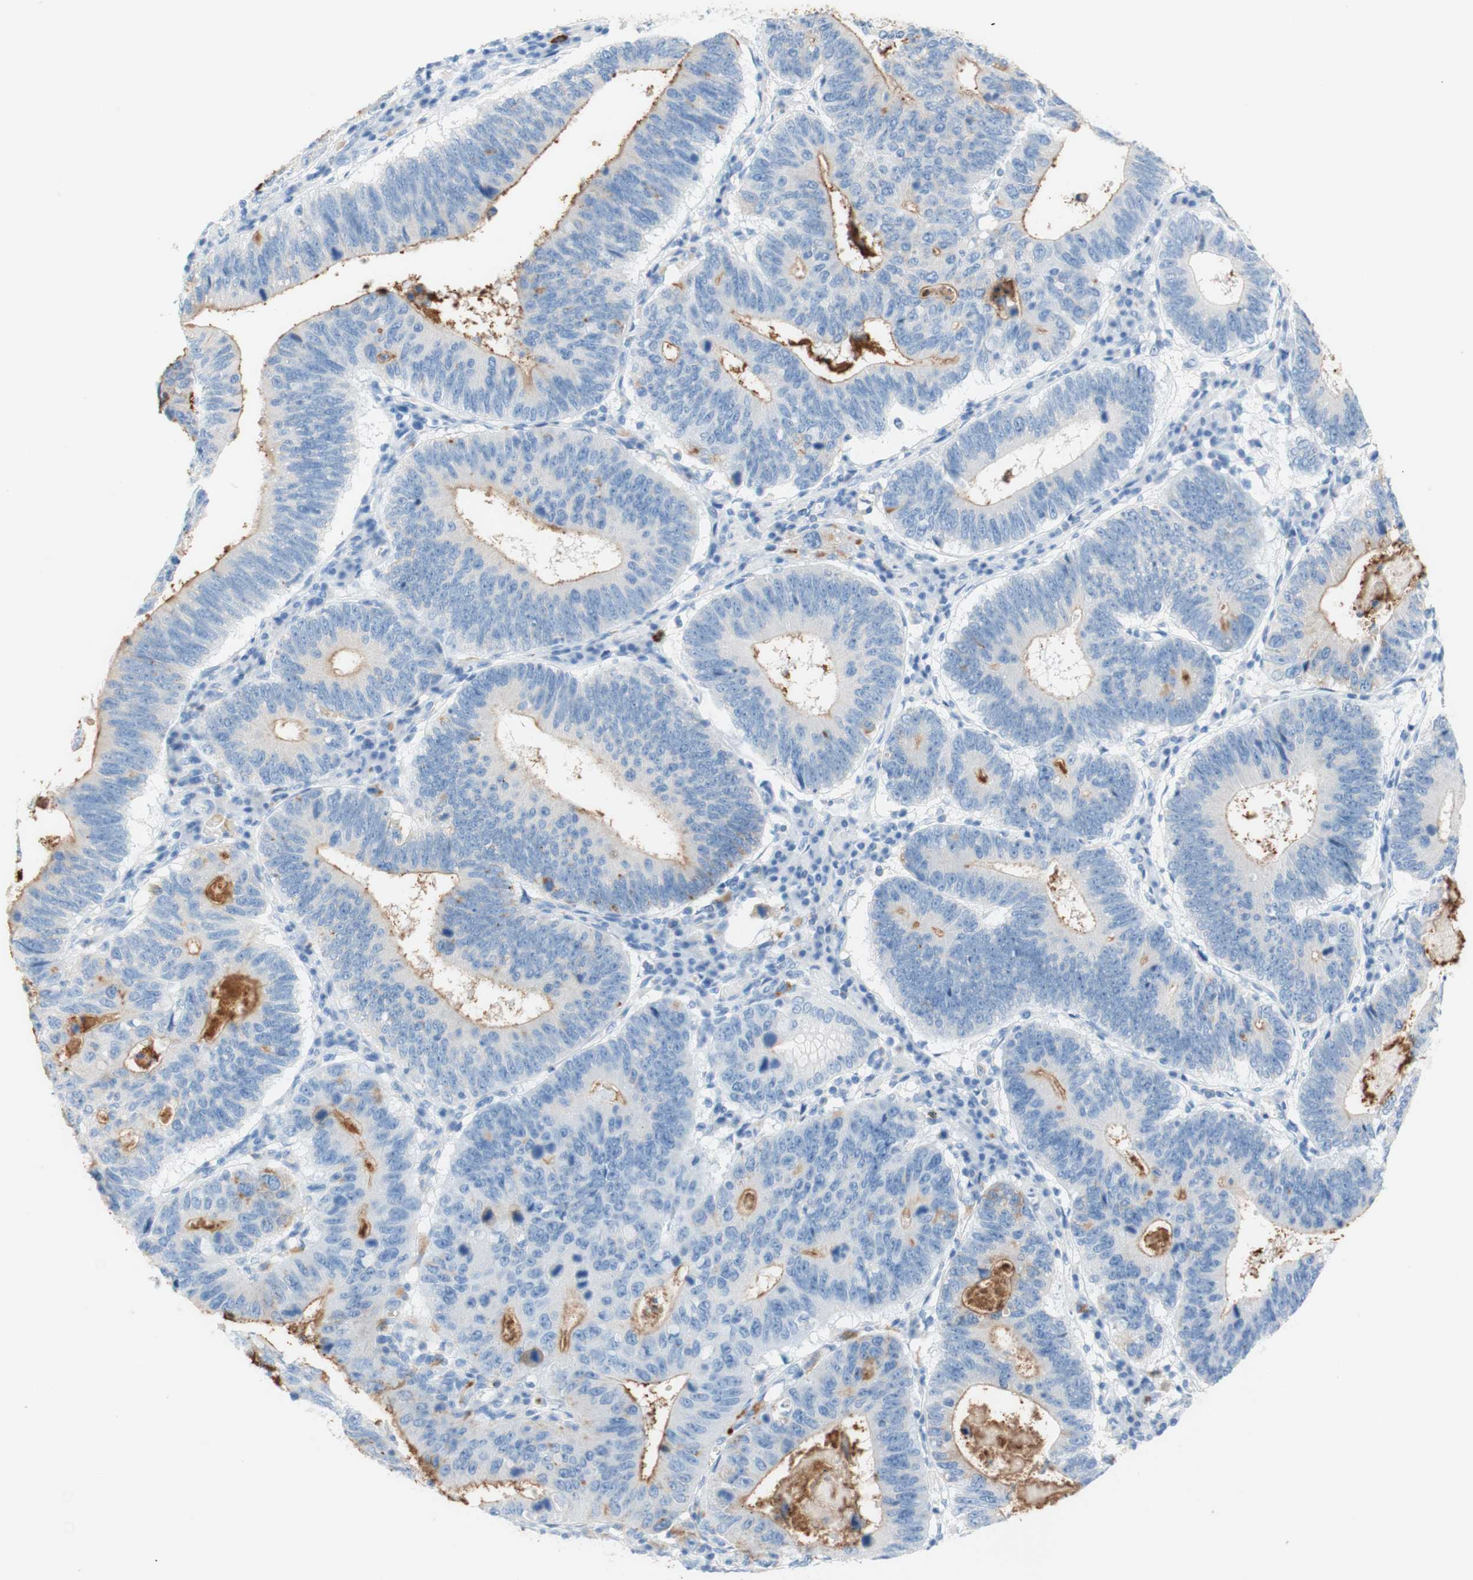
{"staining": {"intensity": "weak", "quantity": "<25%", "location": "cytoplasmic/membranous"}, "tissue": "stomach cancer", "cell_type": "Tumor cells", "image_type": "cancer", "snomed": [{"axis": "morphology", "description": "Adenocarcinoma, NOS"}, {"axis": "topography", "description": "Stomach"}], "caption": "Immunohistochemical staining of stomach adenocarcinoma displays no significant positivity in tumor cells.", "gene": "CEACAM1", "patient": {"sex": "male", "age": 59}}